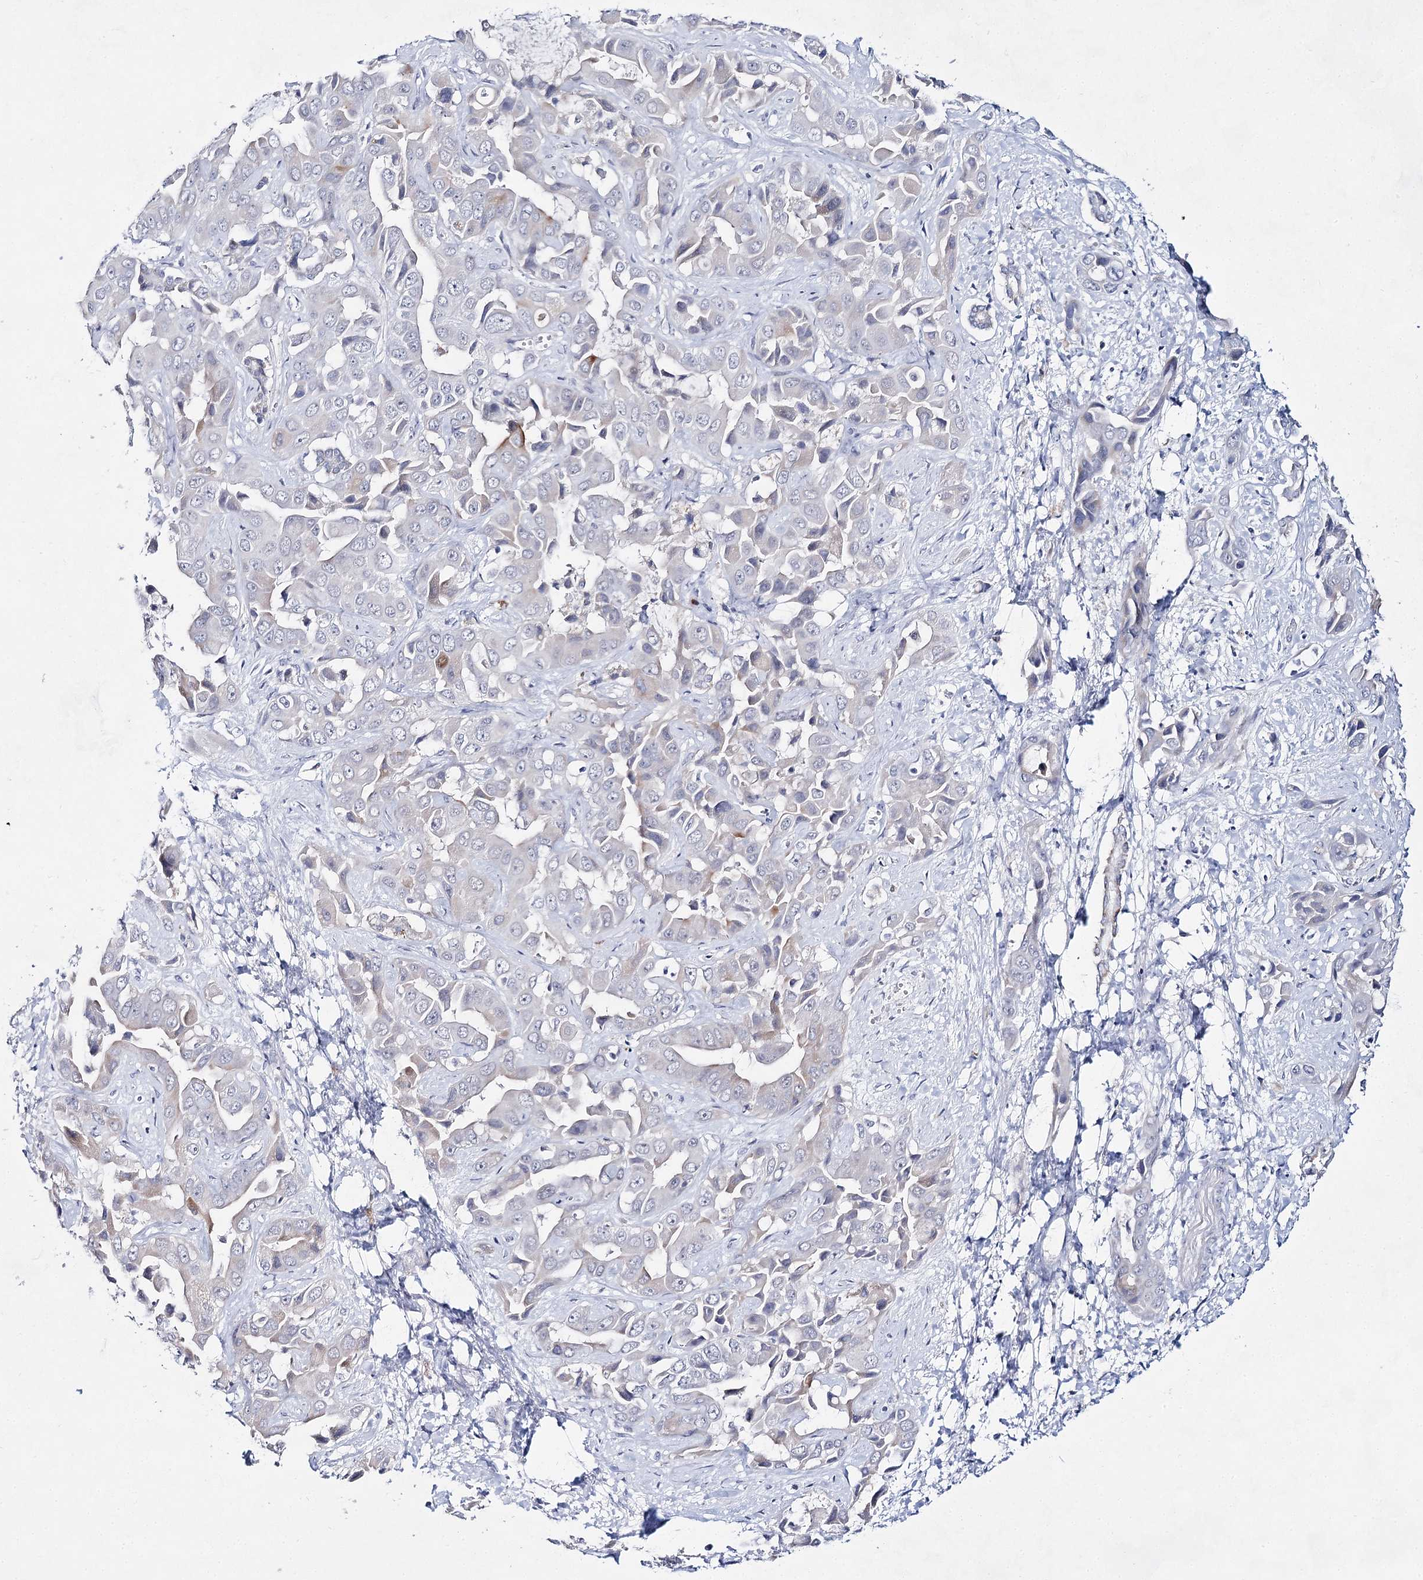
{"staining": {"intensity": "negative", "quantity": "none", "location": "none"}, "tissue": "liver cancer", "cell_type": "Tumor cells", "image_type": "cancer", "snomed": [{"axis": "morphology", "description": "Cholangiocarcinoma"}, {"axis": "topography", "description": "Liver"}], "caption": "Tumor cells are negative for protein expression in human cholangiocarcinoma (liver).", "gene": "BPHL", "patient": {"sex": "female", "age": 52}}